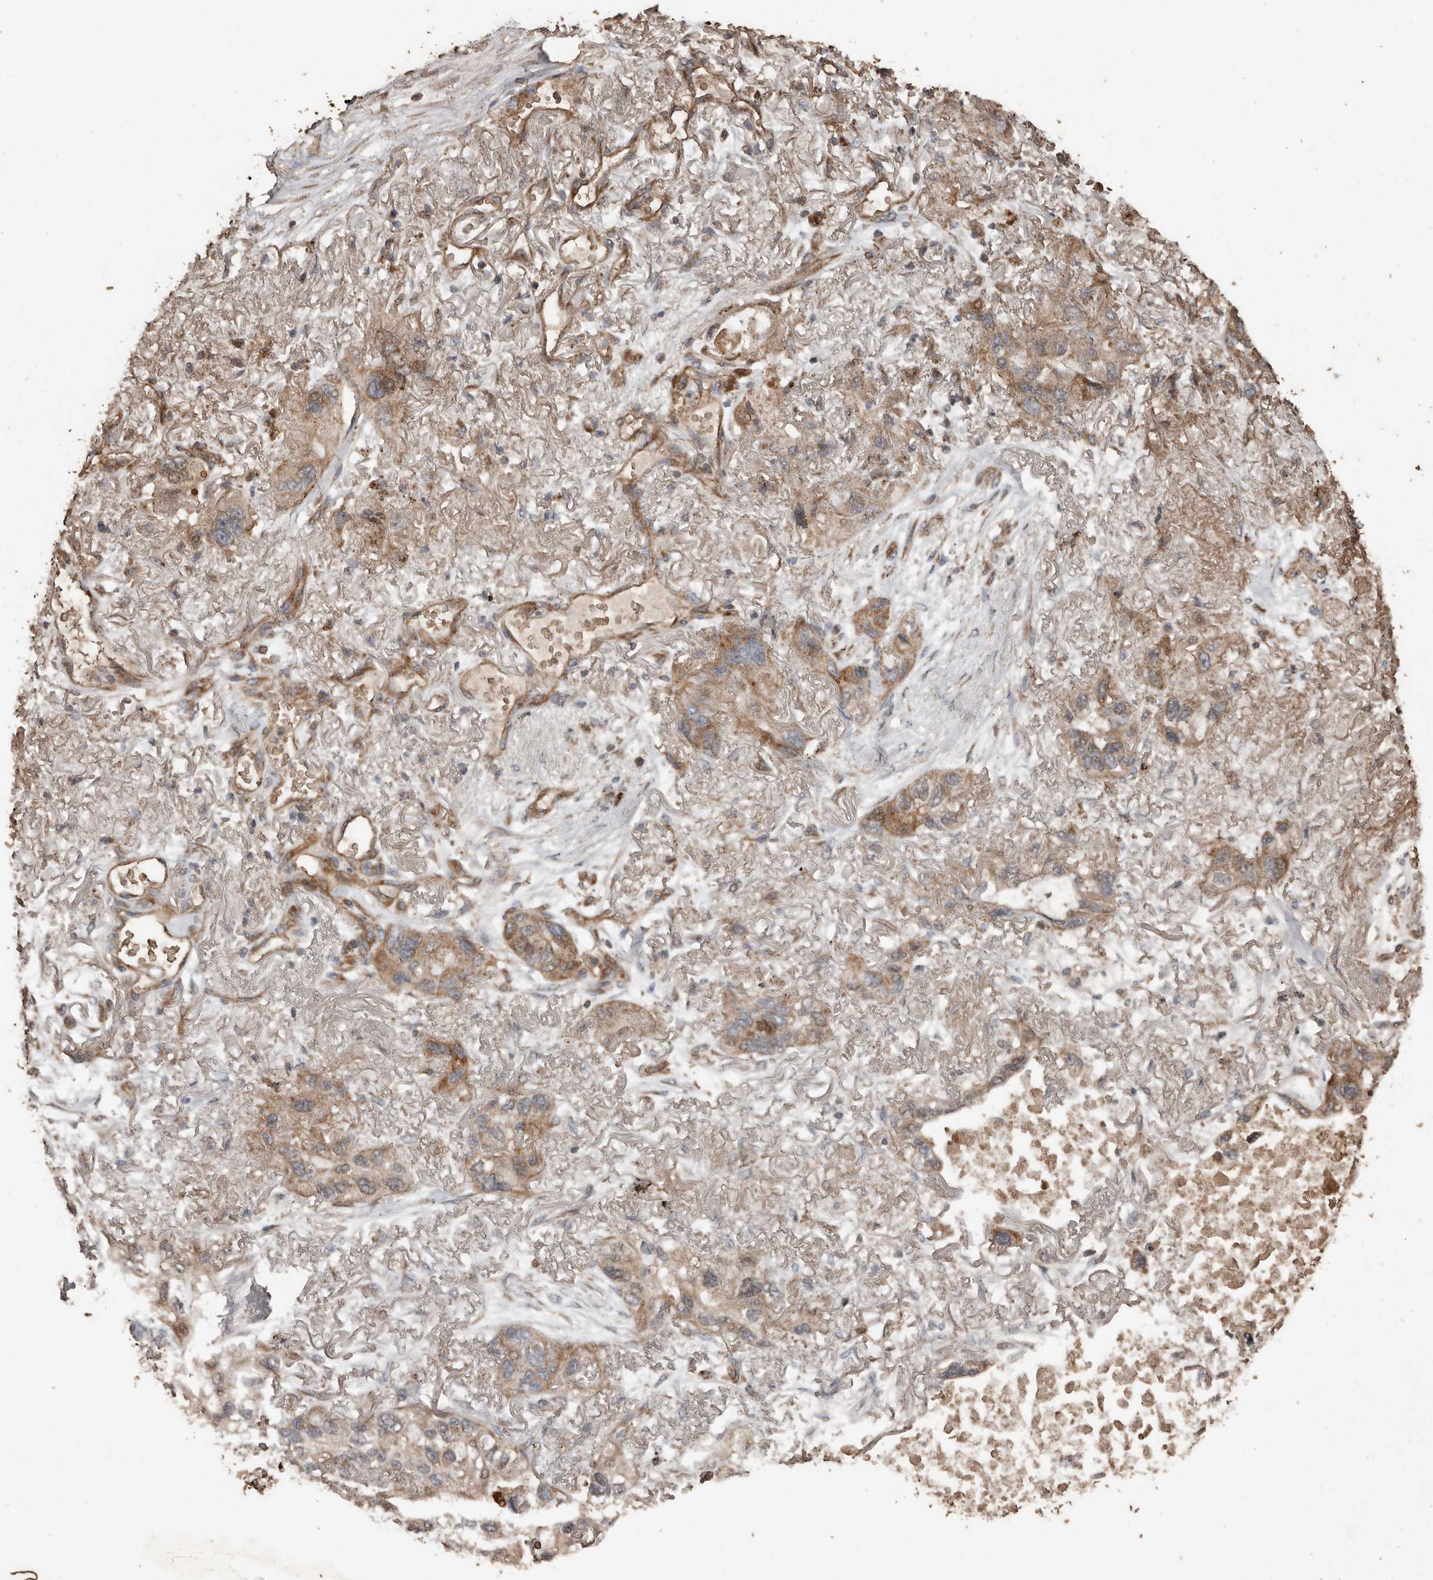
{"staining": {"intensity": "weak", "quantity": ">75%", "location": "cytoplasmic/membranous"}, "tissue": "lung cancer", "cell_type": "Tumor cells", "image_type": "cancer", "snomed": [{"axis": "morphology", "description": "Squamous cell carcinoma, NOS"}, {"axis": "topography", "description": "Lung"}], "caption": "Immunohistochemical staining of human squamous cell carcinoma (lung) shows low levels of weak cytoplasmic/membranous protein expression in approximately >75% of tumor cells.", "gene": "RANBP17", "patient": {"sex": "female", "age": 73}}